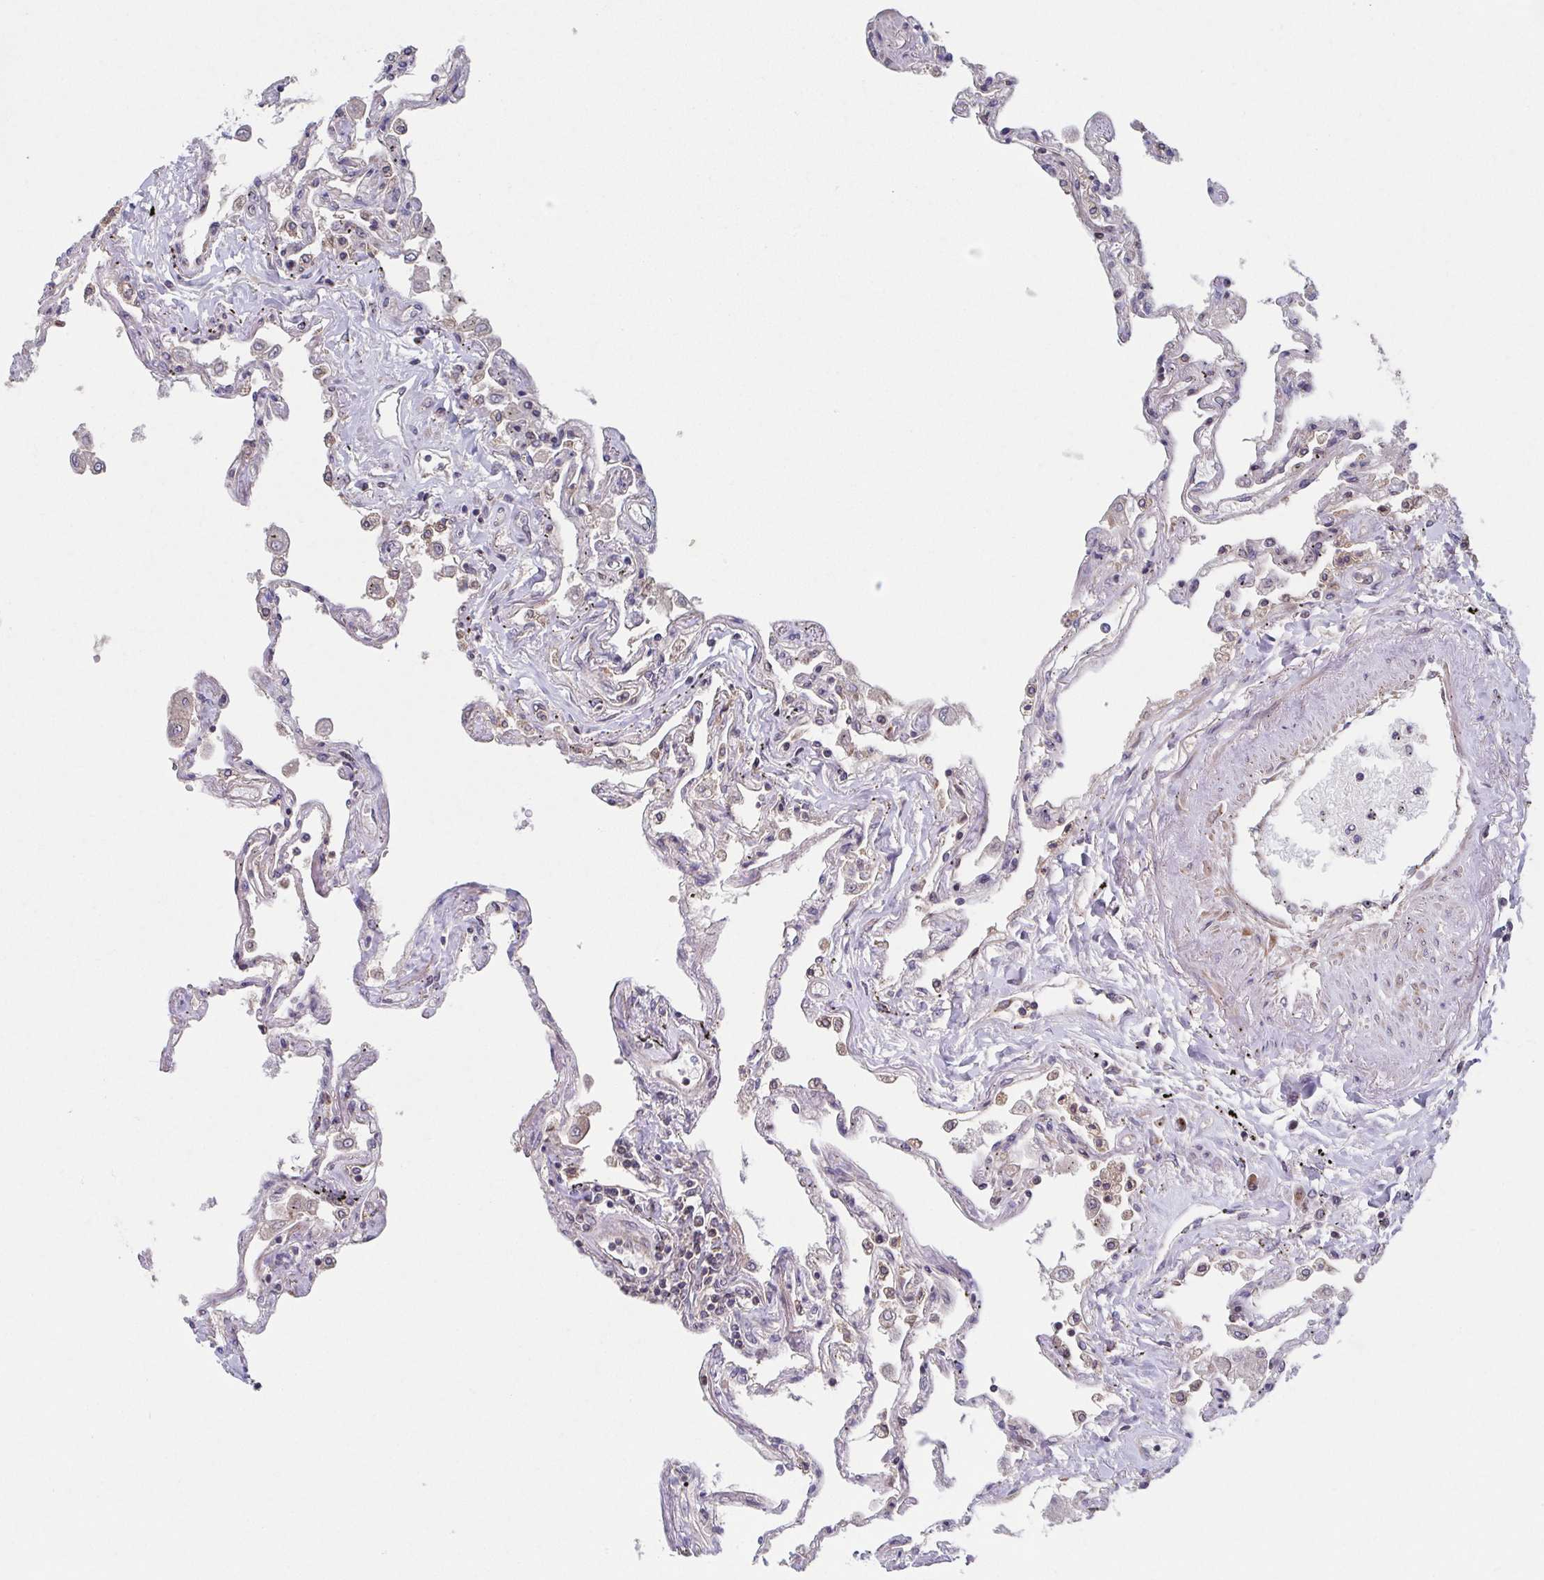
{"staining": {"intensity": "moderate", "quantity": "25%-75%", "location": "cytoplasmic/membranous"}, "tissue": "lung", "cell_type": "Alveolar cells", "image_type": "normal", "snomed": [{"axis": "morphology", "description": "Normal tissue, NOS"}, {"axis": "morphology", "description": "Adenocarcinoma, NOS"}, {"axis": "topography", "description": "Cartilage tissue"}, {"axis": "topography", "description": "Lung"}], "caption": "A medium amount of moderate cytoplasmic/membranous staining is identified in about 25%-75% of alveolar cells in benign lung.", "gene": "COPB1", "patient": {"sex": "female", "age": 67}}